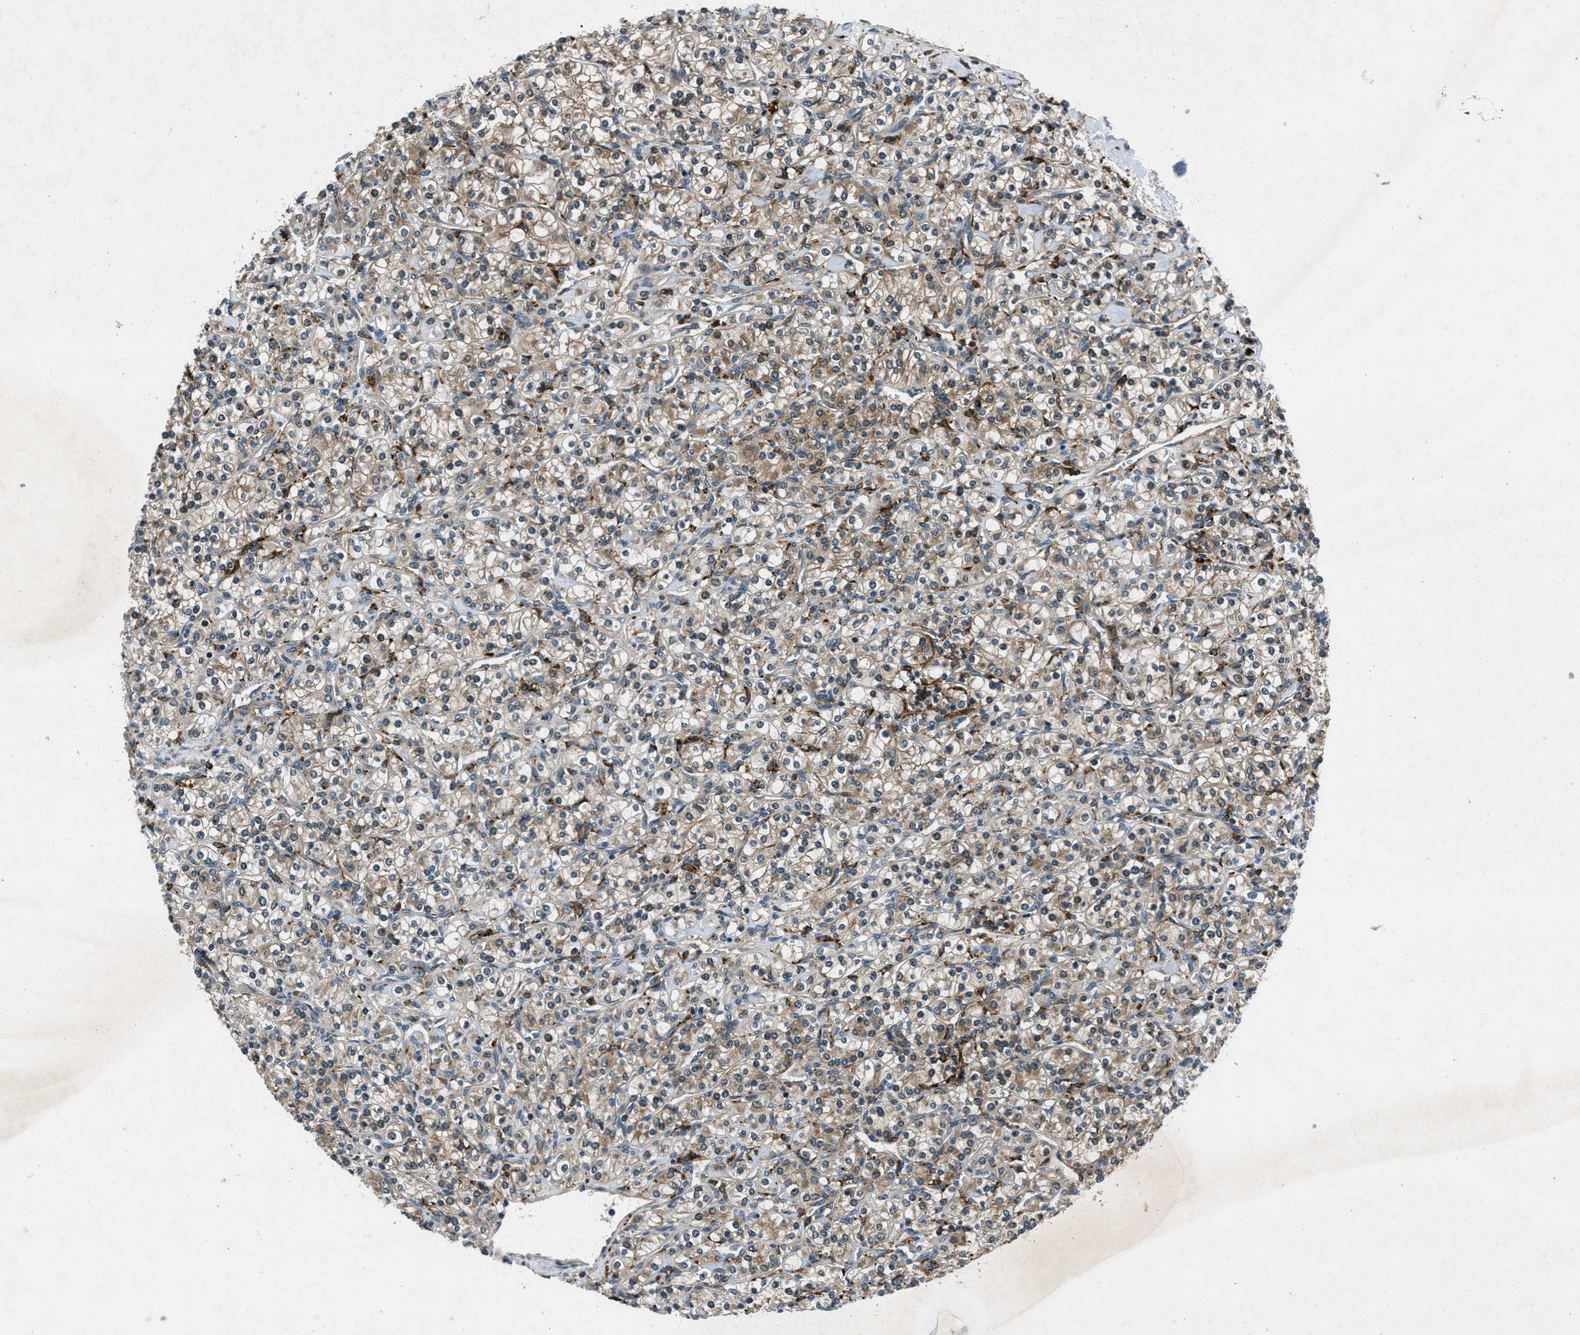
{"staining": {"intensity": "weak", "quantity": ">75%", "location": "cytoplasmic/membranous"}, "tissue": "renal cancer", "cell_type": "Tumor cells", "image_type": "cancer", "snomed": [{"axis": "morphology", "description": "Adenocarcinoma, NOS"}, {"axis": "topography", "description": "Kidney"}], "caption": "Immunohistochemical staining of renal cancer exhibits weak cytoplasmic/membranous protein expression in approximately >75% of tumor cells.", "gene": "EPSTI1", "patient": {"sex": "male", "age": 77}}